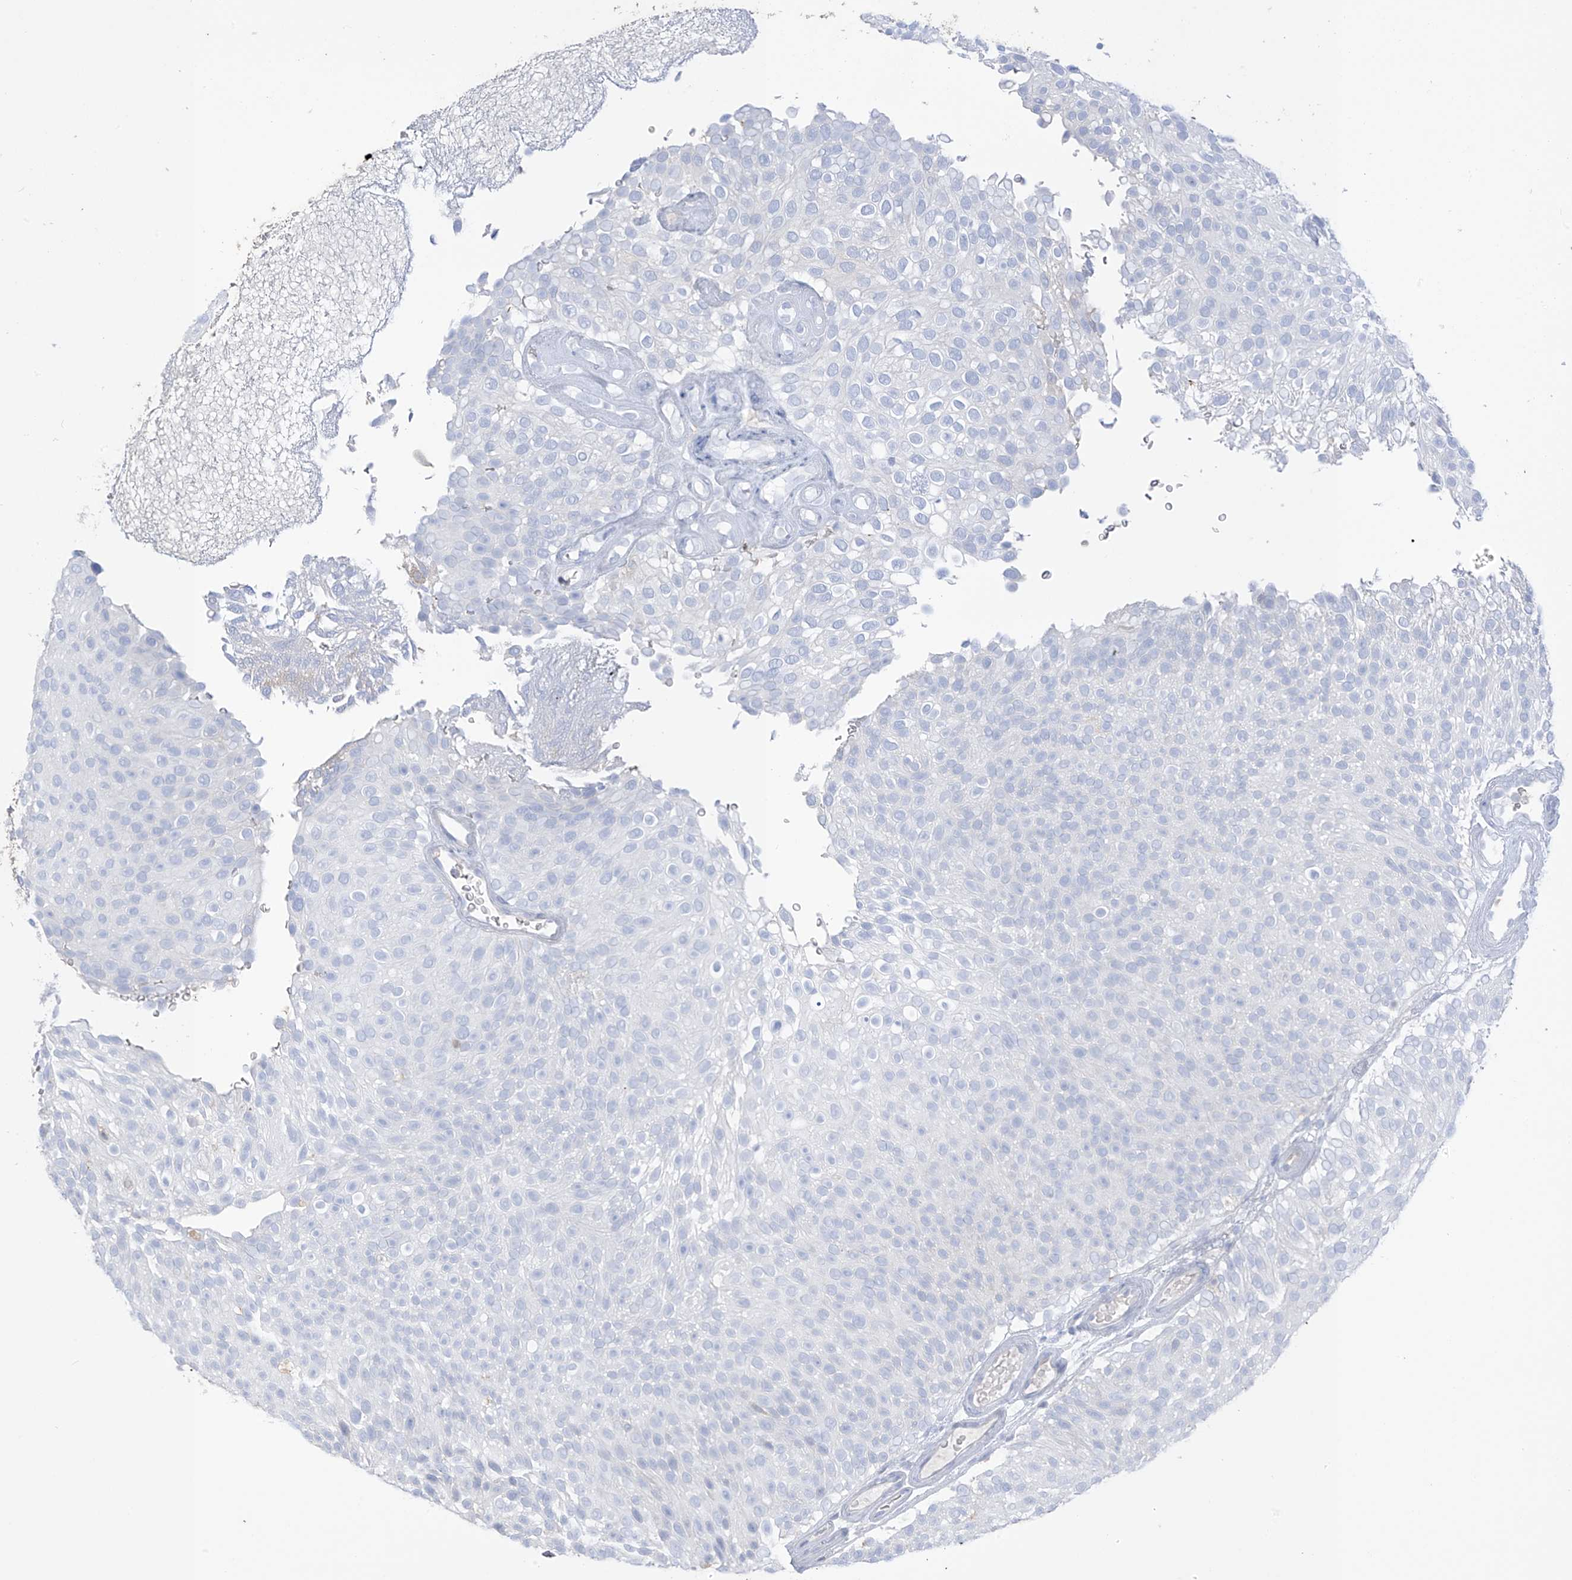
{"staining": {"intensity": "moderate", "quantity": "<25%", "location": "cytoplasmic/membranous"}, "tissue": "urothelial cancer", "cell_type": "Tumor cells", "image_type": "cancer", "snomed": [{"axis": "morphology", "description": "Urothelial carcinoma, Low grade"}, {"axis": "topography", "description": "Urinary bladder"}], "caption": "A high-resolution micrograph shows immunohistochemistry (IHC) staining of urothelial cancer, which shows moderate cytoplasmic/membranous positivity in approximately <25% of tumor cells.", "gene": "TRMT2B", "patient": {"sex": "male", "age": 78}}